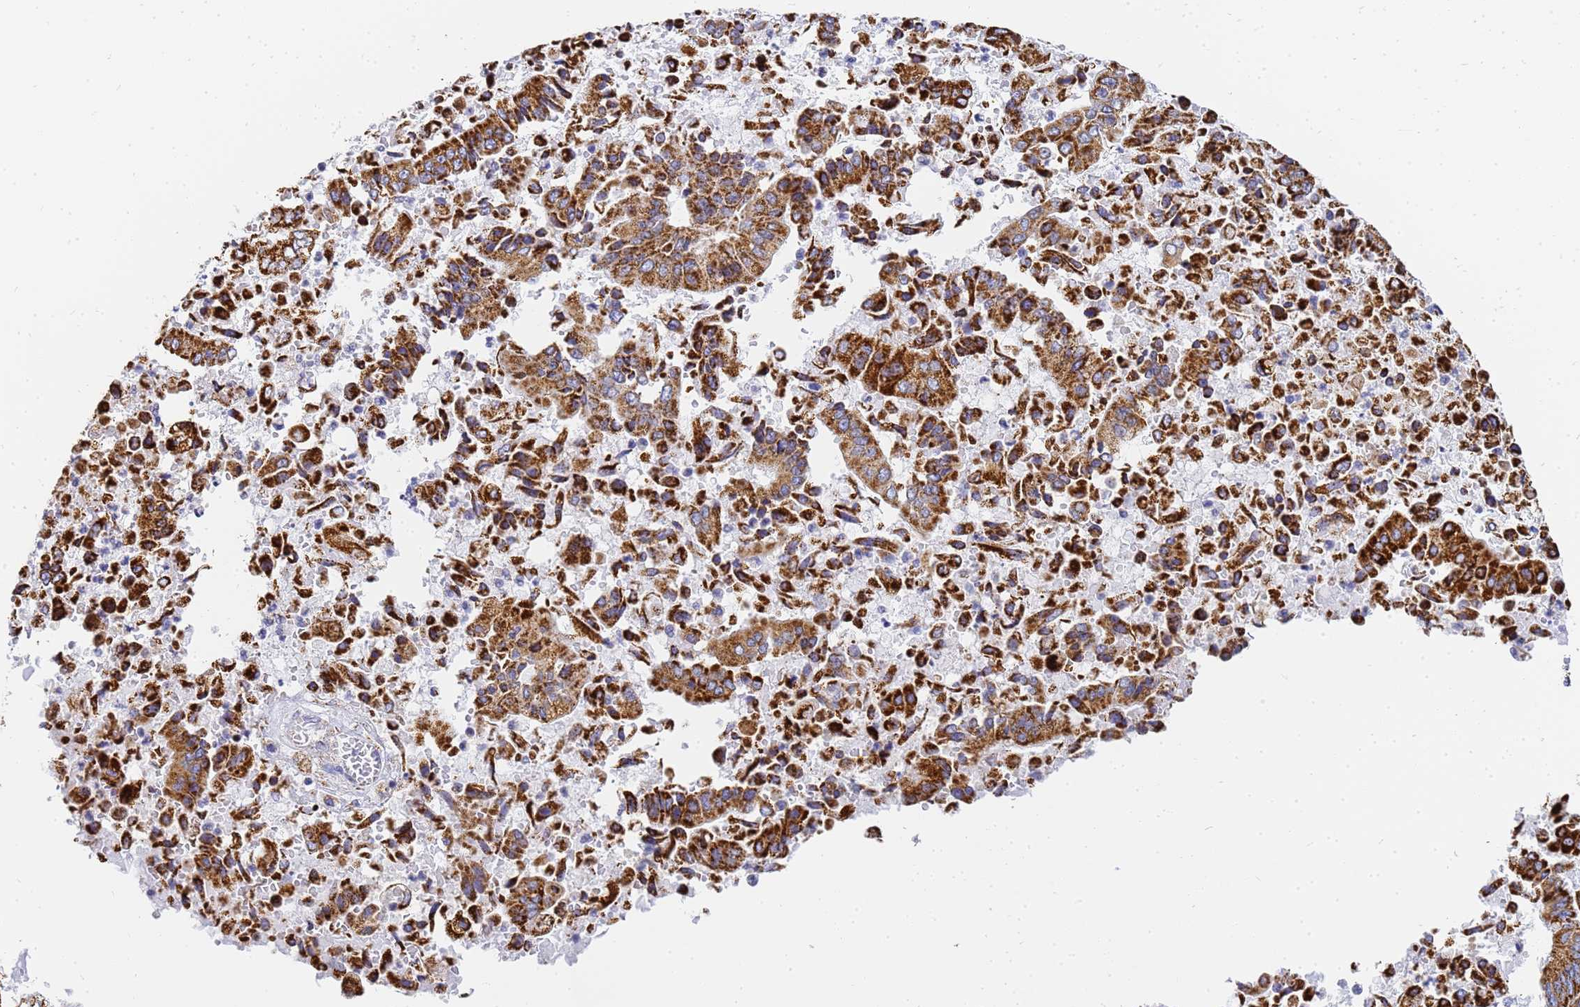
{"staining": {"intensity": "strong", "quantity": ">75%", "location": "cytoplasmic/membranous"}, "tissue": "pancreatic cancer", "cell_type": "Tumor cells", "image_type": "cancer", "snomed": [{"axis": "morphology", "description": "Adenocarcinoma, NOS"}, {"axis": "topography", "description": "Pancreas"}], "caption": "Tumor cells show high levels of strong cytoplasmic/membranous expression in about >75% of cells in pancreatic cancer (adenocarcinoma).", "gene": "CNIH4", "patient": {"sex": "female", "age": 77}}